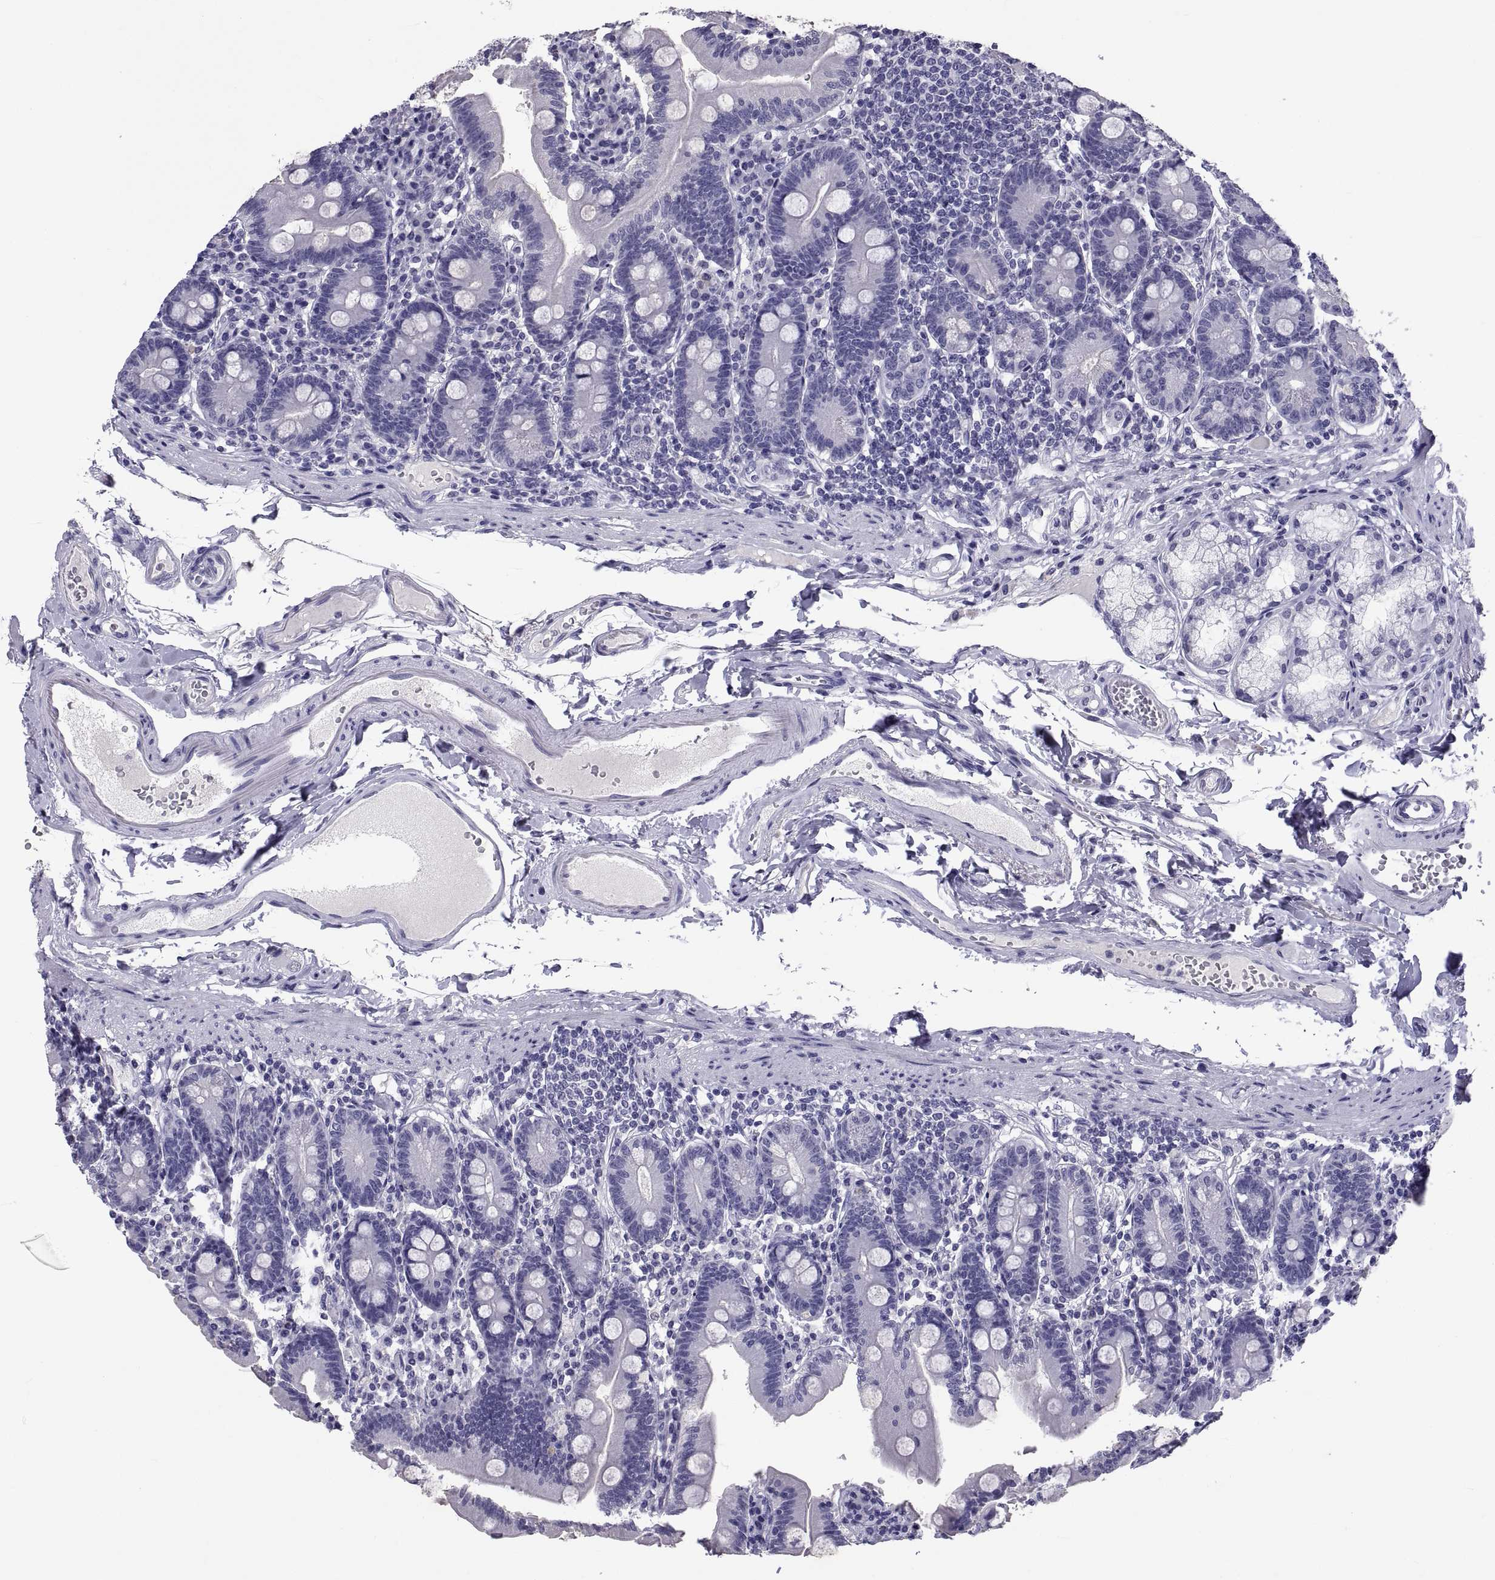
{"staining": {"intensity": "negative", "quantity": "none", "location": "none"}, "tissue": "duodenum", "cell_type": "Glandular cells", "image_type": "normal", "snomed": [{"axis": "morphology", "description": "Normal tissue, NOS"}, {"axis": "topography", "description": "Duodenum"}], "caption": "The image exhibits no staining of glandular cells in unremarkable duodenum.", "gene": "TGFBR3L", "patient": {"sex": "female", "age": 67}}